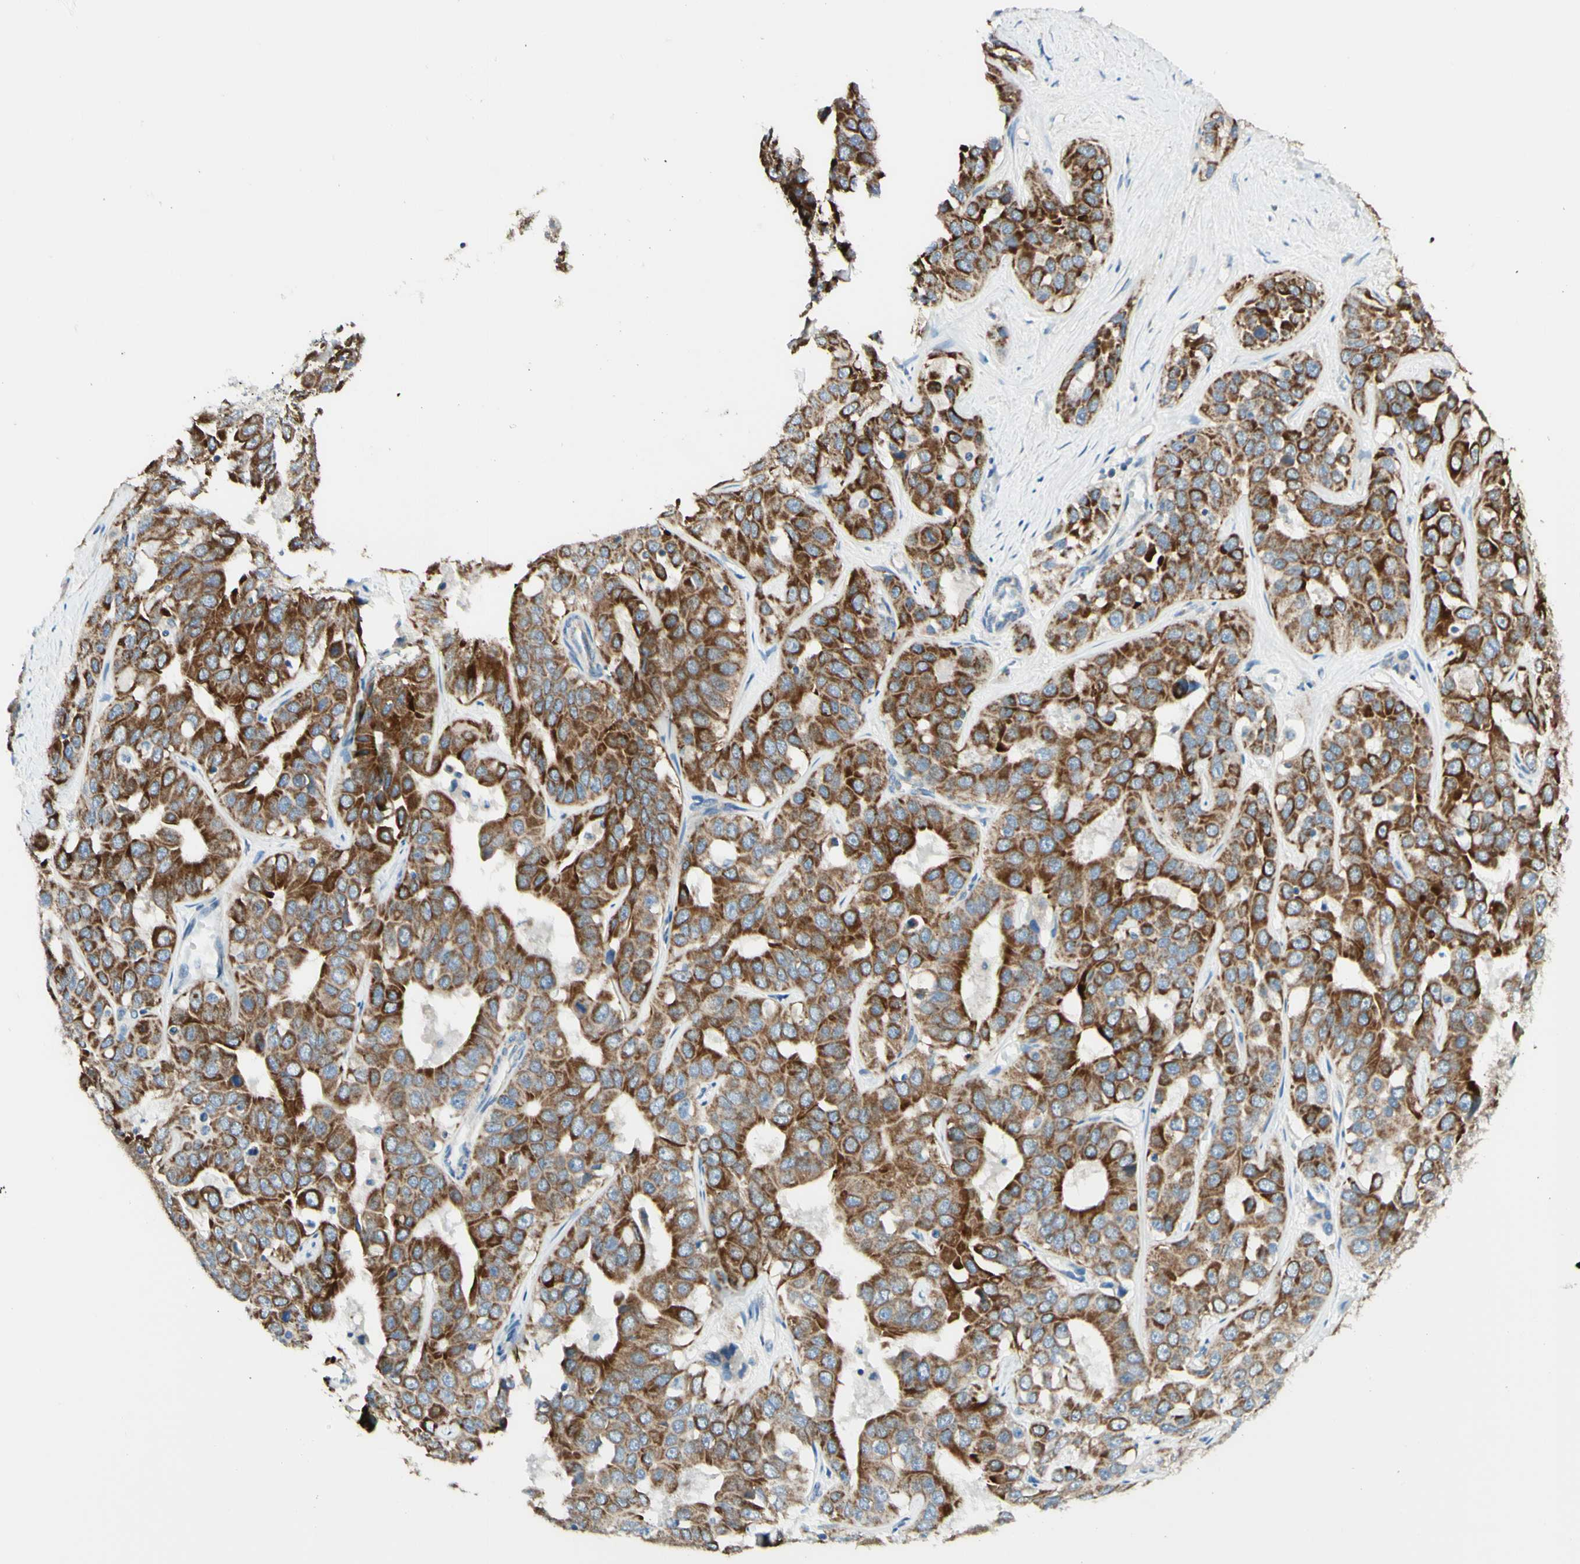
{"staining": {"intensity": "strong", "quantity": ">75%", "location": "cytoplasmic/membranous"}, "tissue": "liver cancer", "cell_type": "Tumor cells", "image_type": "cancer", "snomed": [{"axis": "morphology", "description": "Cholangiocarcinoma"}, {"axis": "topography", "description": "Liver"}], "caption": "DAB (3,3'-diaminobenzidine) immunohistochemical staining of human liver cholangiocarcinoma shows strong cytoplasmic/membranous protein staining in about >75% of tumor cells. (Stains: DAB in brown, nuclei in blue, Microscopy: brightfield microscopy at high magnification).", "gene": "ARMC10", "patient": {"sex": "female", "age": 52}}